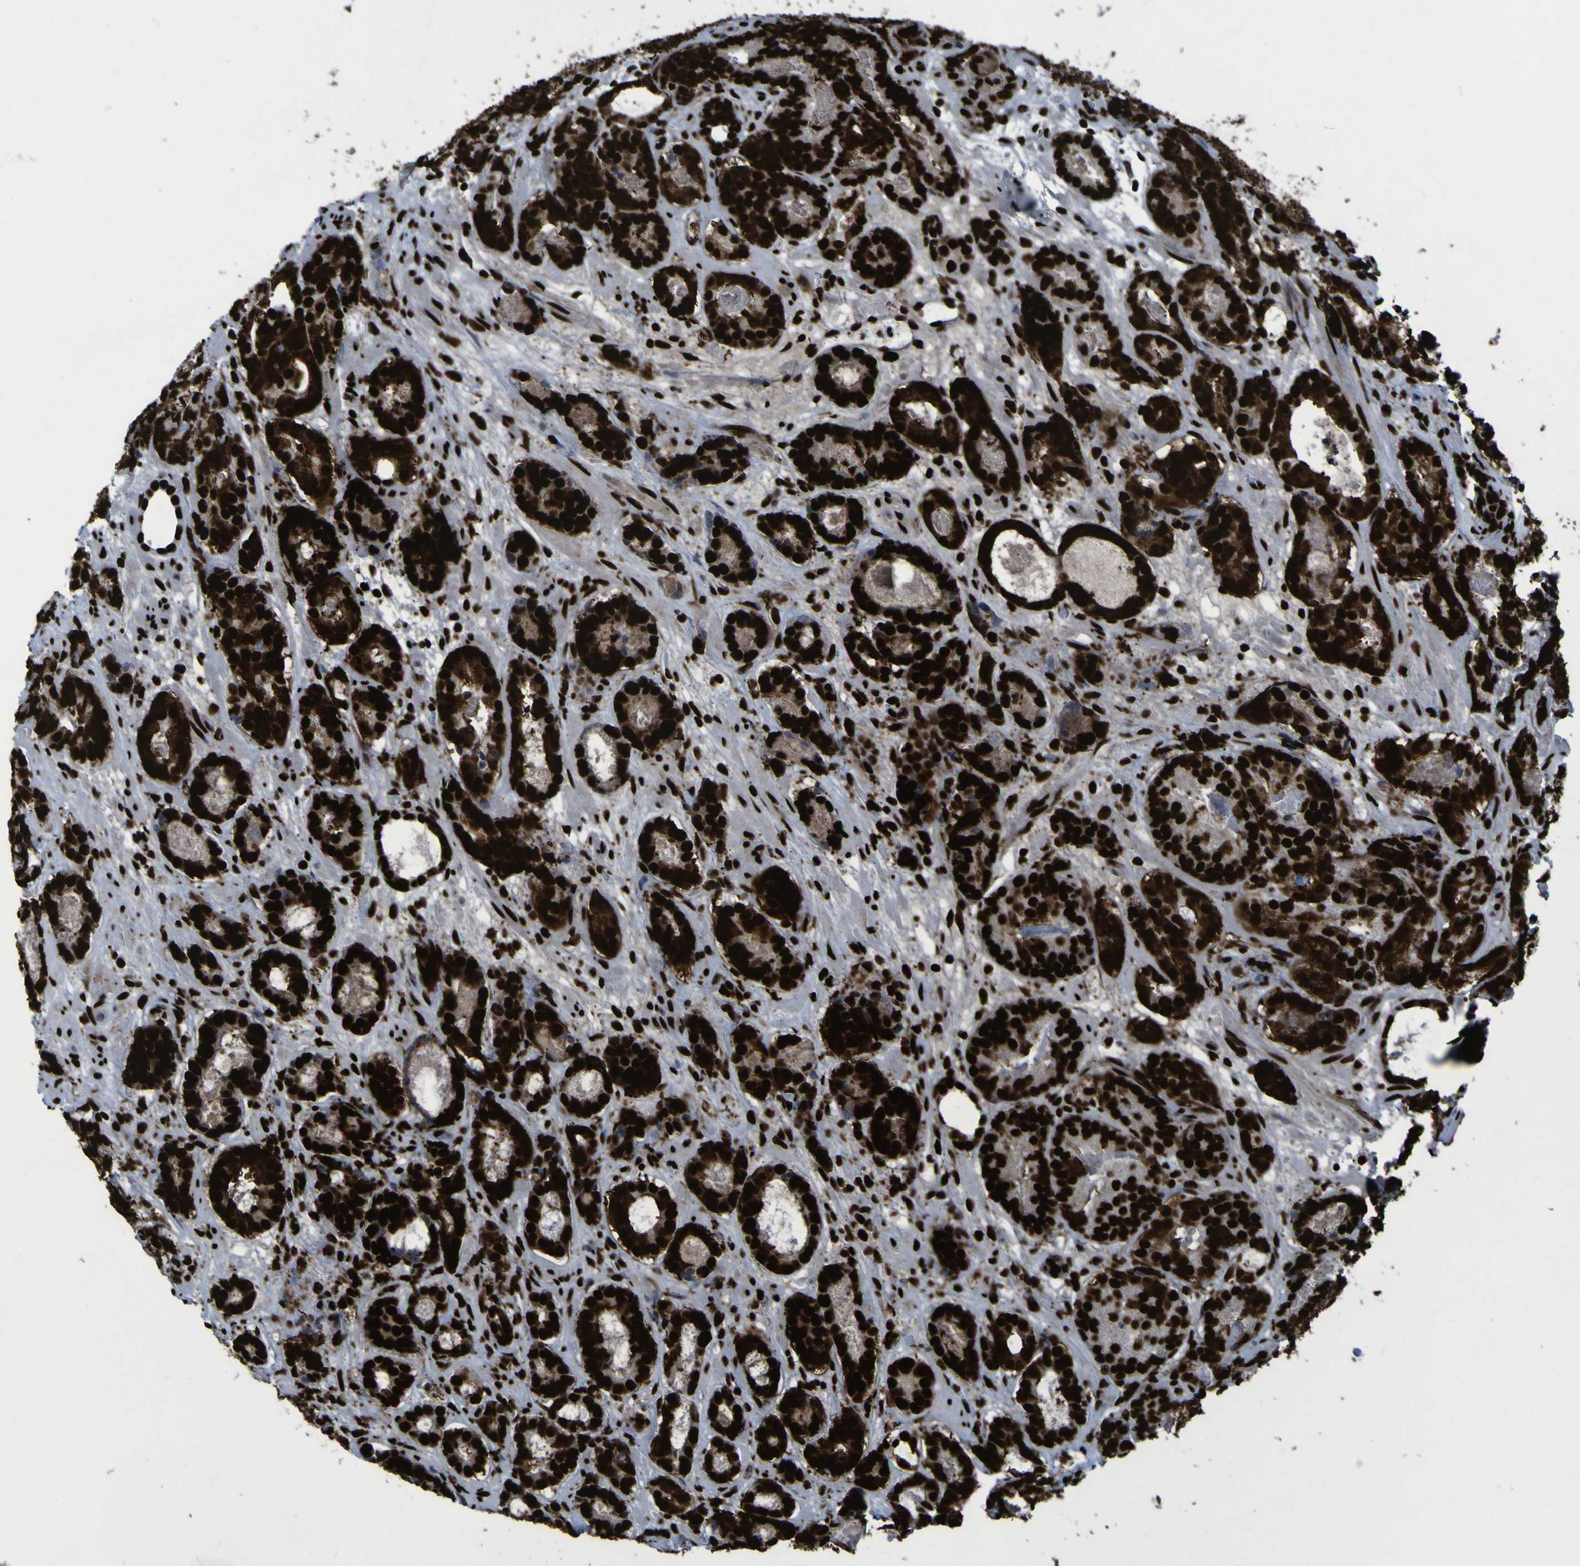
{"staining": {"intensity": "strong", "quantity": ">75%", "location": "nuclear"}, "tissue": "prostate cancer", "cell_type": "Tumor cells", "image_type": "cancer", "snomed": [{"axis": "morphology", "description": "Adenocarcinoma, Low grade"}, {"axis": "topography", "description": "Prostate"}], "caption": "A histopathology image of human prostate cancer (adenocarcinoma (low-grade)) stained for a protein shows strong nuclear brown staining in tumor cells. (DAB IHC, brown staining for protein, blue staining for nuclei).", "gene": "NPM1", "patient": {"sex": "male", "age": 69}}